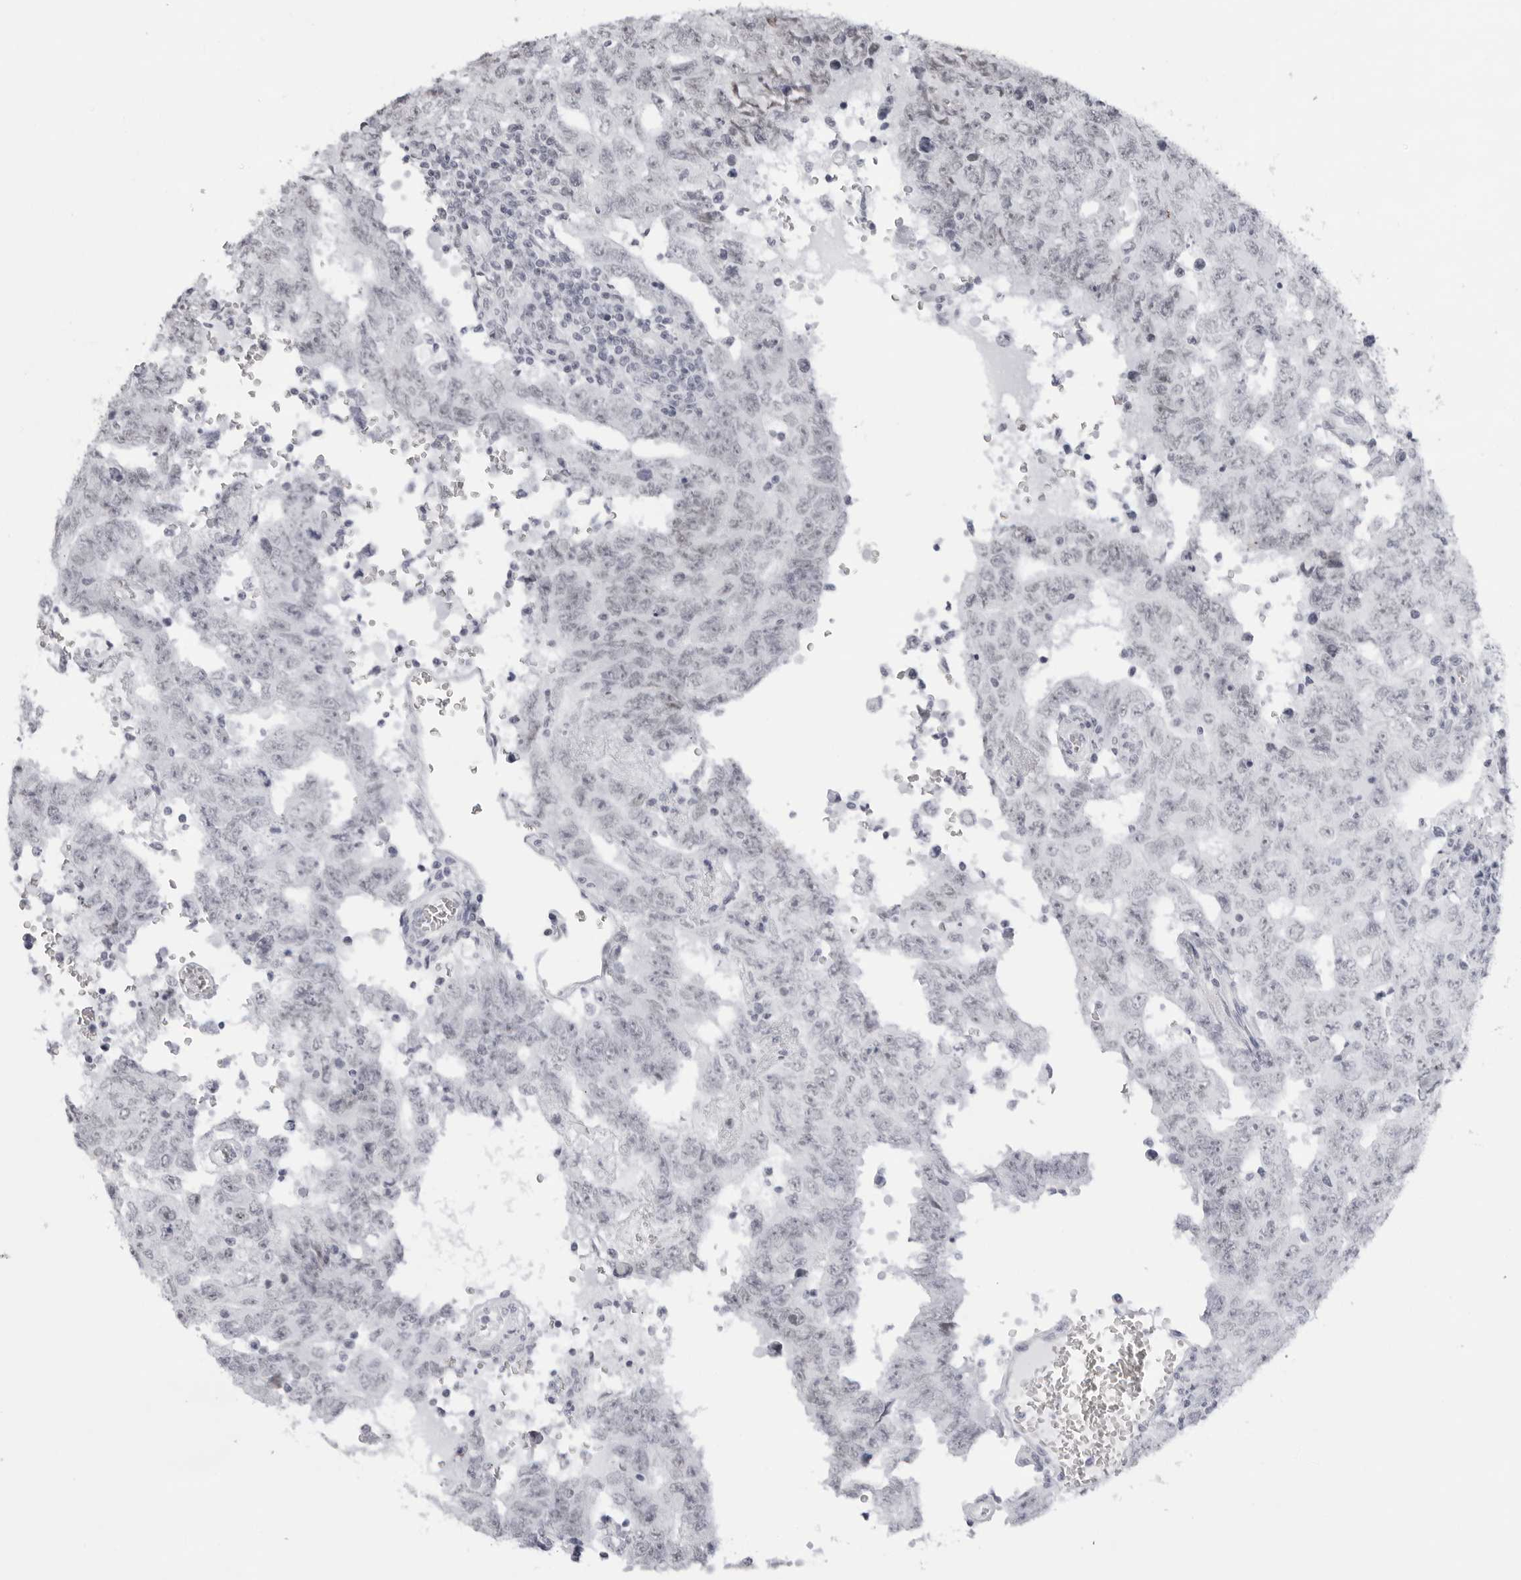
{"staining": {"intensity": "negative", "quantity": "none", "location": "none"}, "tissue": "testis cancer", "cell_type": "Tumor cells", "image_type": "cancer", "snomed": [{"axis": "morphology", "description": "Carcinoma, Embryonal, NOS"}, {"axis": "topography", "description": "Testis"}], "caption": "The histopathology image displays no staining of tumor cells in testis embryonal carcinoma.", "gene": "KLK12", "patient": {"sex": "male", "age": 26}}